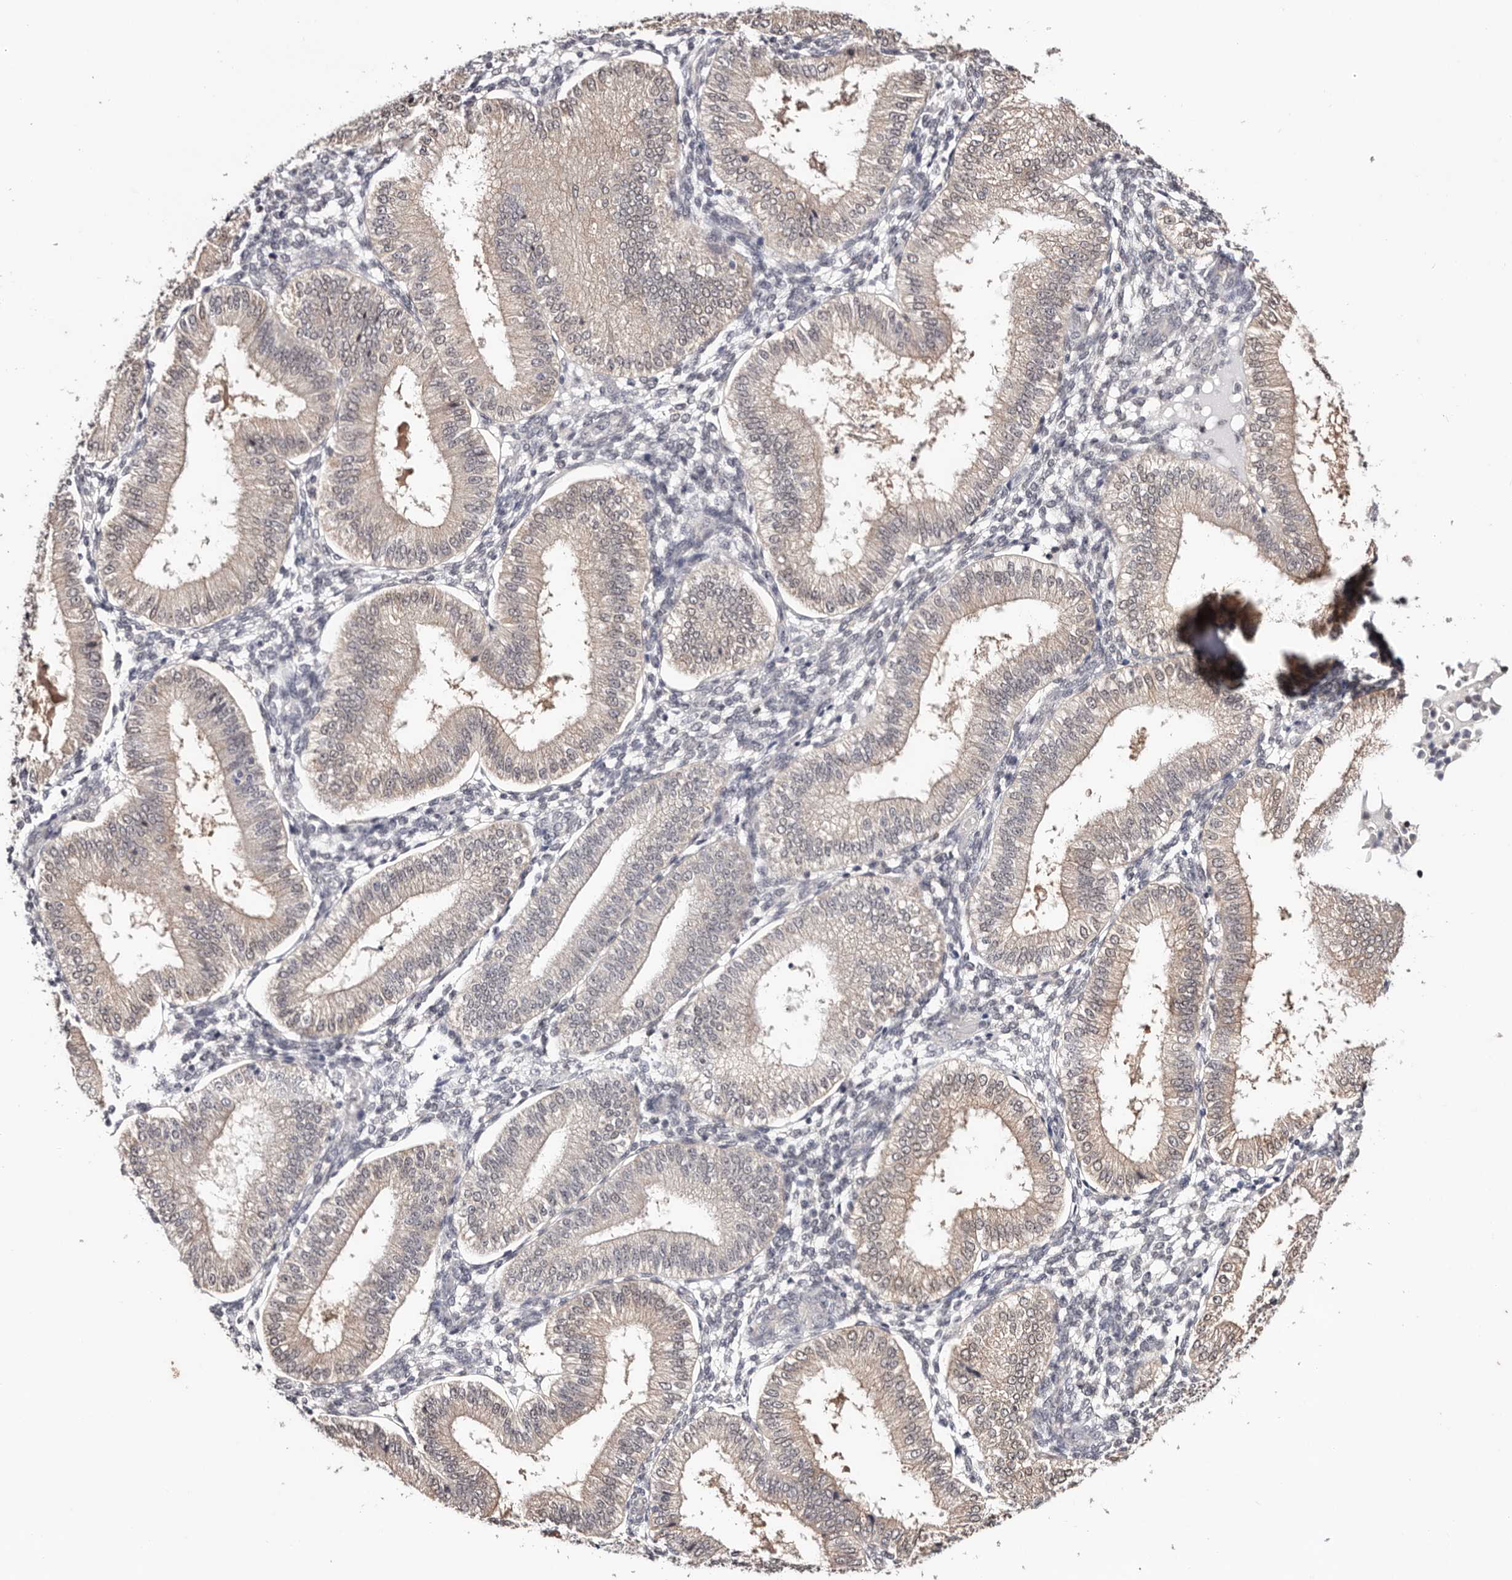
{"staining": {"intensity": "negative", "quantity": "none", "location": "none"}, "tissue": "endometrium", "cell_type": "Cells in endometrial stroma", "image_type": "normal", "snomed": [{"axis": "morphology", "description": "Normal tissue, NOS"}, {"axis": "topography", "description": "Endometrium"}], "caption": "Immunohistochemistry (IHC) micrograph of unremarkable endometrium: endometrium stained with DAB shows no significant protein positivity in cells in endometrial stroma.", "gene": "TYW3", "patient": {"sex": "female", "age": 39}}